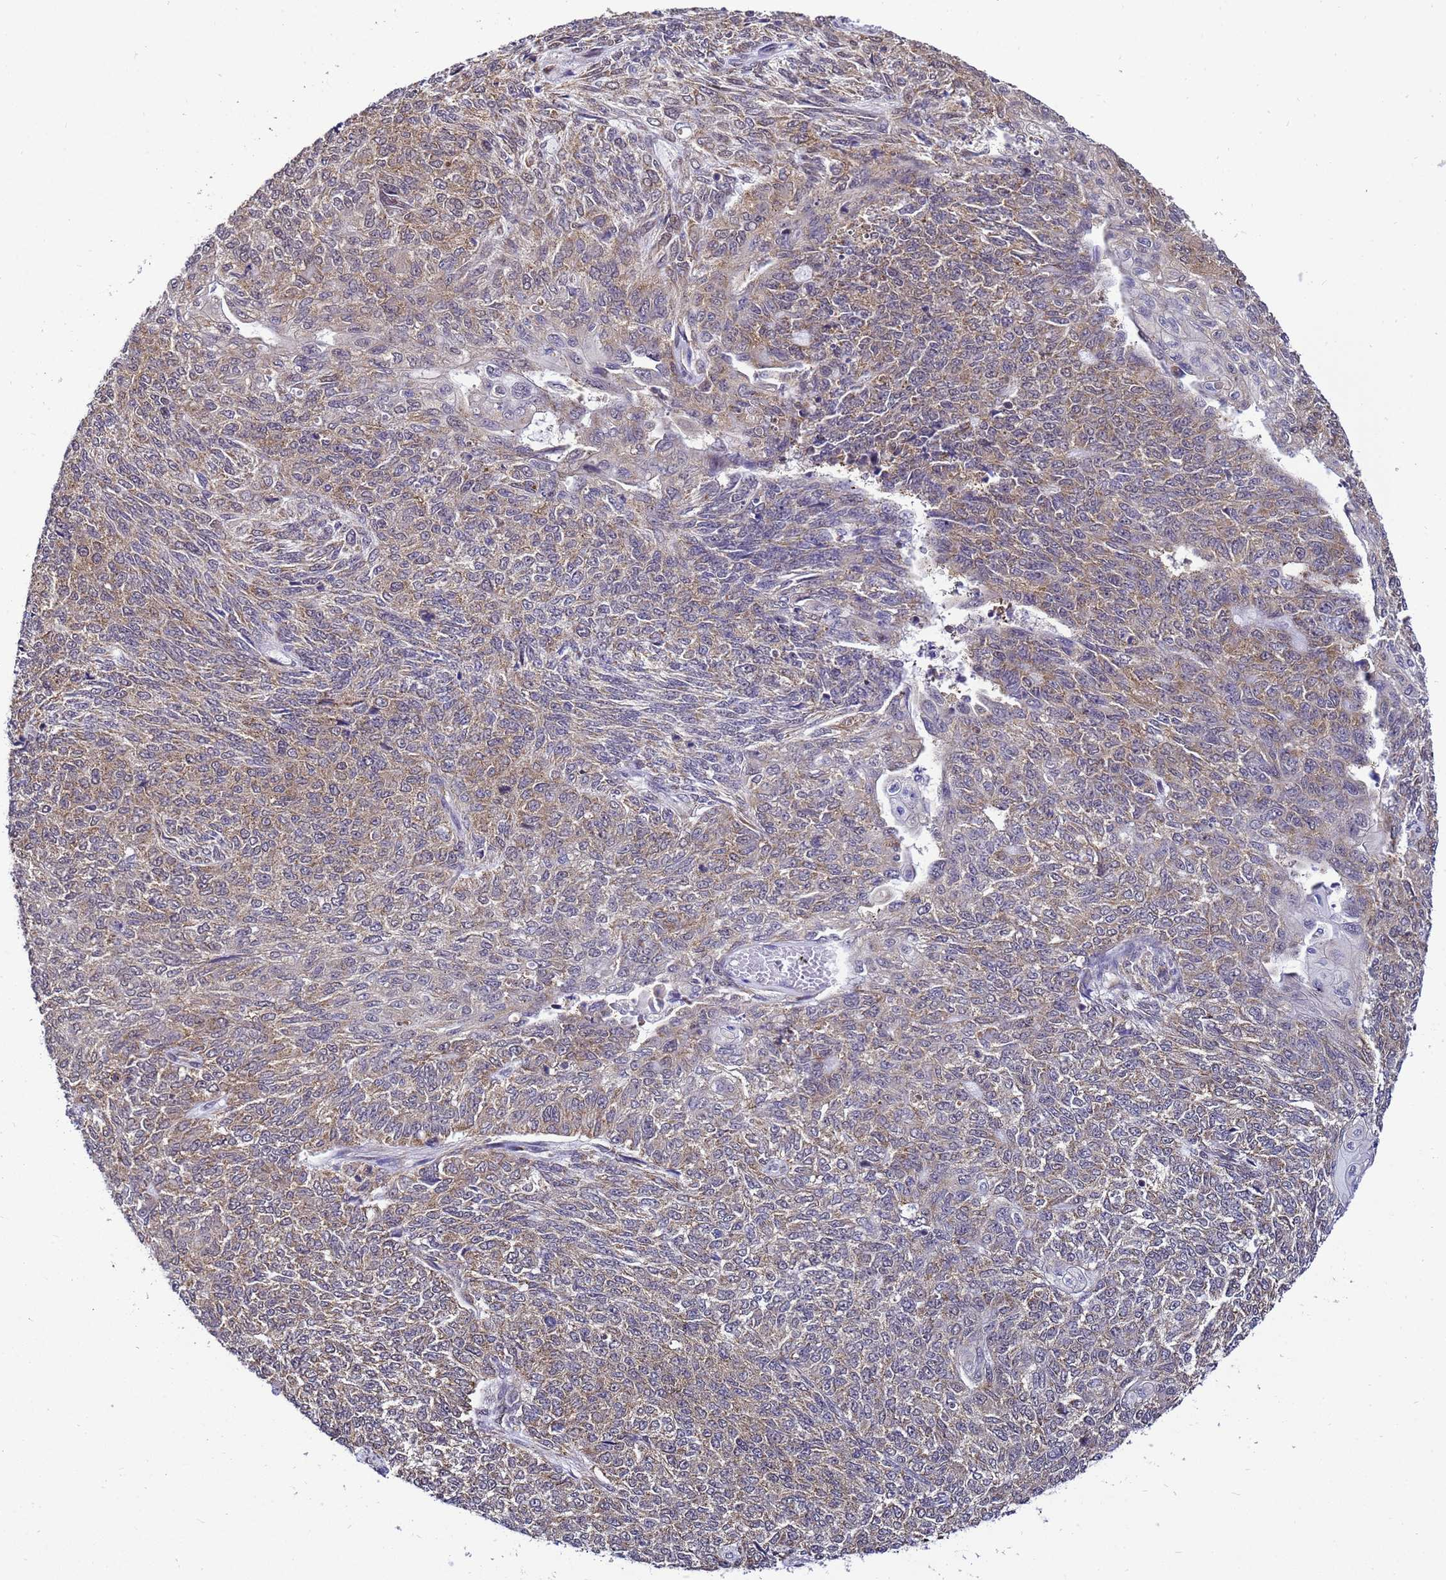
{"staining": {"intensity": "moderate", "quantity": "25%-75%", "location": "cytoplasmic/membranous"}, "tissue": "endometrial cancer", "cell_type": "Tumor cells", "image_type": "cancer", "snomed": [{"axis": "morphology", "description": "Adenocarcinoma, NOS"}, {"axis": "topography", "description": "Endometrium"}], "caption": "Tumor cells exhibit medium levels of moderate cytoplasmic/membranous positivity in approximately 25%-75% of cells in human adenocarcinoma (endometrial).", "gene": "SMN1", "patient": {"sex": "female", "age": 32}}